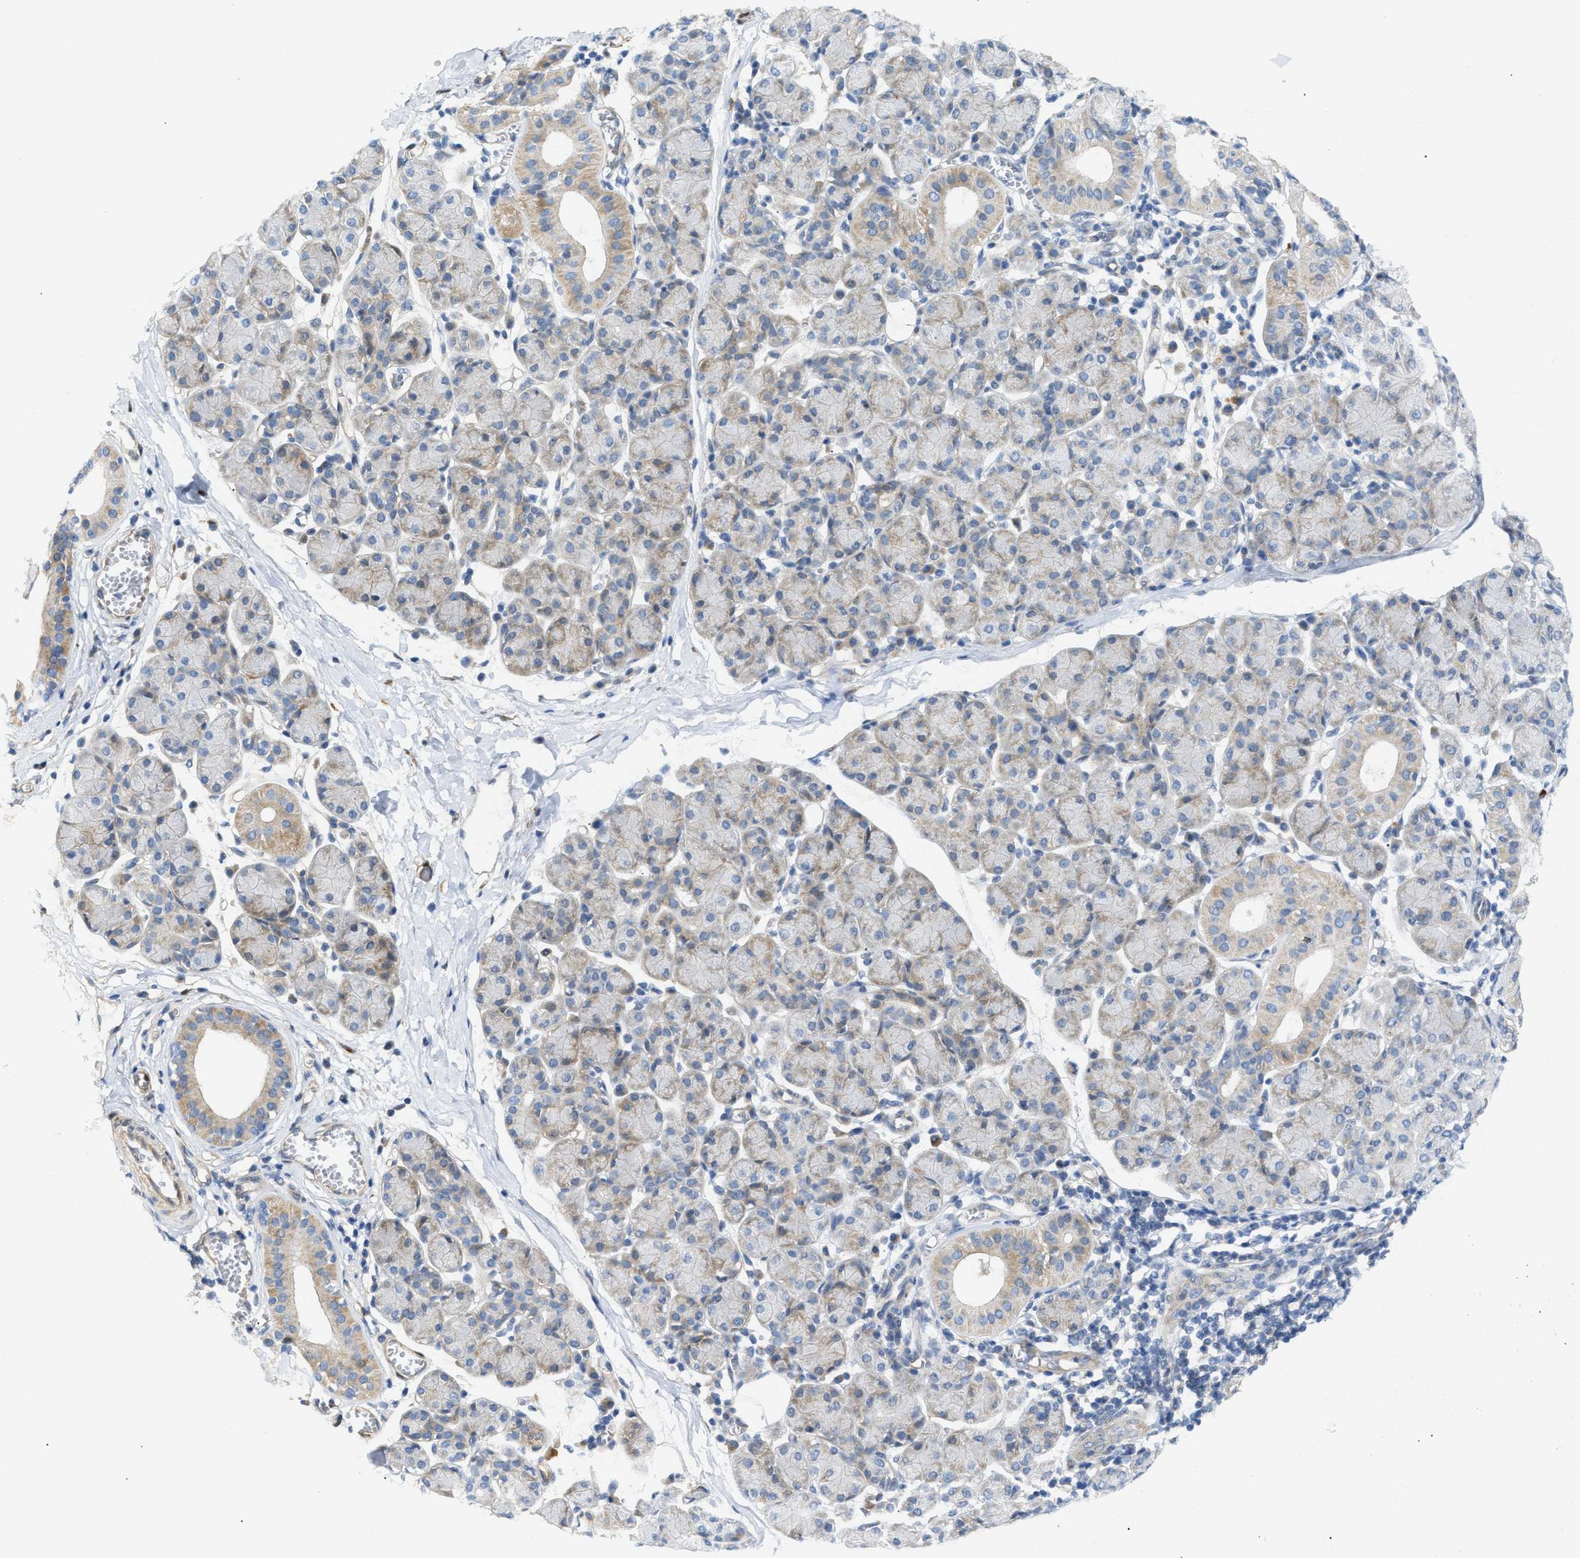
{"staining": {"intensity": "weak", "quantity": "25%-75%", "location": "cytoplasmic/membranous"}, "tissue": "salivary gland", "cell_type": "Glandular cells", "image_type": "normal", "snomed": [{"axis": "morphology", "description": "Normal tissue, NOS"}, {"axis": "morphology", "description": "Inflammation, NOS"}, {"axis": "topography", "description": "Lymph node"}, {"axis": "topography", "description": "Salivary gland"}], "caption": "A low amount of weak cytoplasmic/membranous expression is present in approximately 25%-75% of glandular cells in normal salivary gland. (brown staining indicates protein expression, while blue staining denotes nuclei).", "gene": "FHL1", "patient": {"sex": "male", "age": 3}}